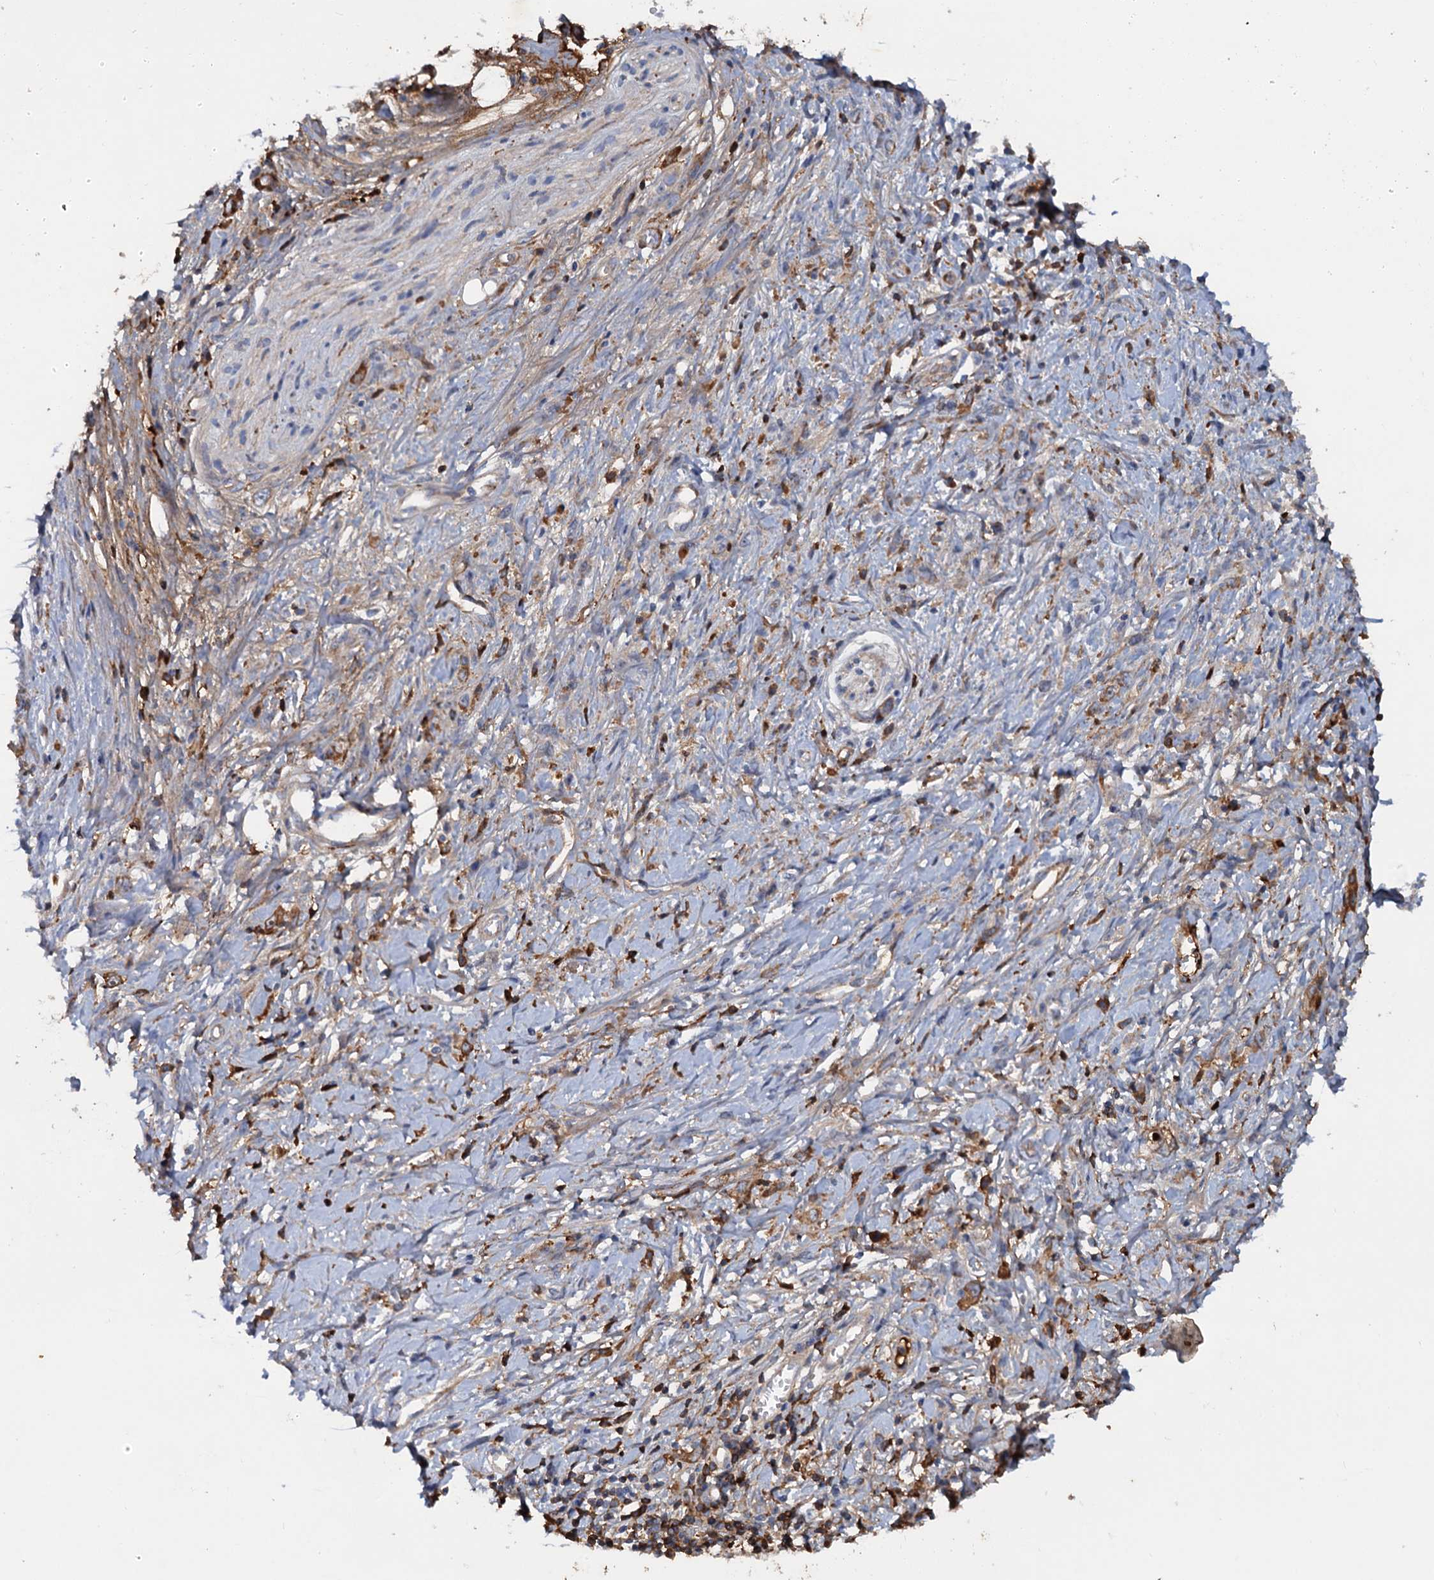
{"staining": {"intensity": "moderate", "quantity": ">75%", "location": "cytoplasmic/membranous"}, "tissue": "stomach cancer", "cell_type": "Tumor cells", "image_type": "cancer", "snomed": [{"axis": "morphology", "description": "Adenocarcinoma, NOS"}, {"axis": "topography", "description": "Stomach"}], "caption": "Human stomach adenocarcinoma stained with a protein marker reveals moderate staining in tumor cells.", "gene": "CHRD", "patient": {"sex": "female", "age": 76}}